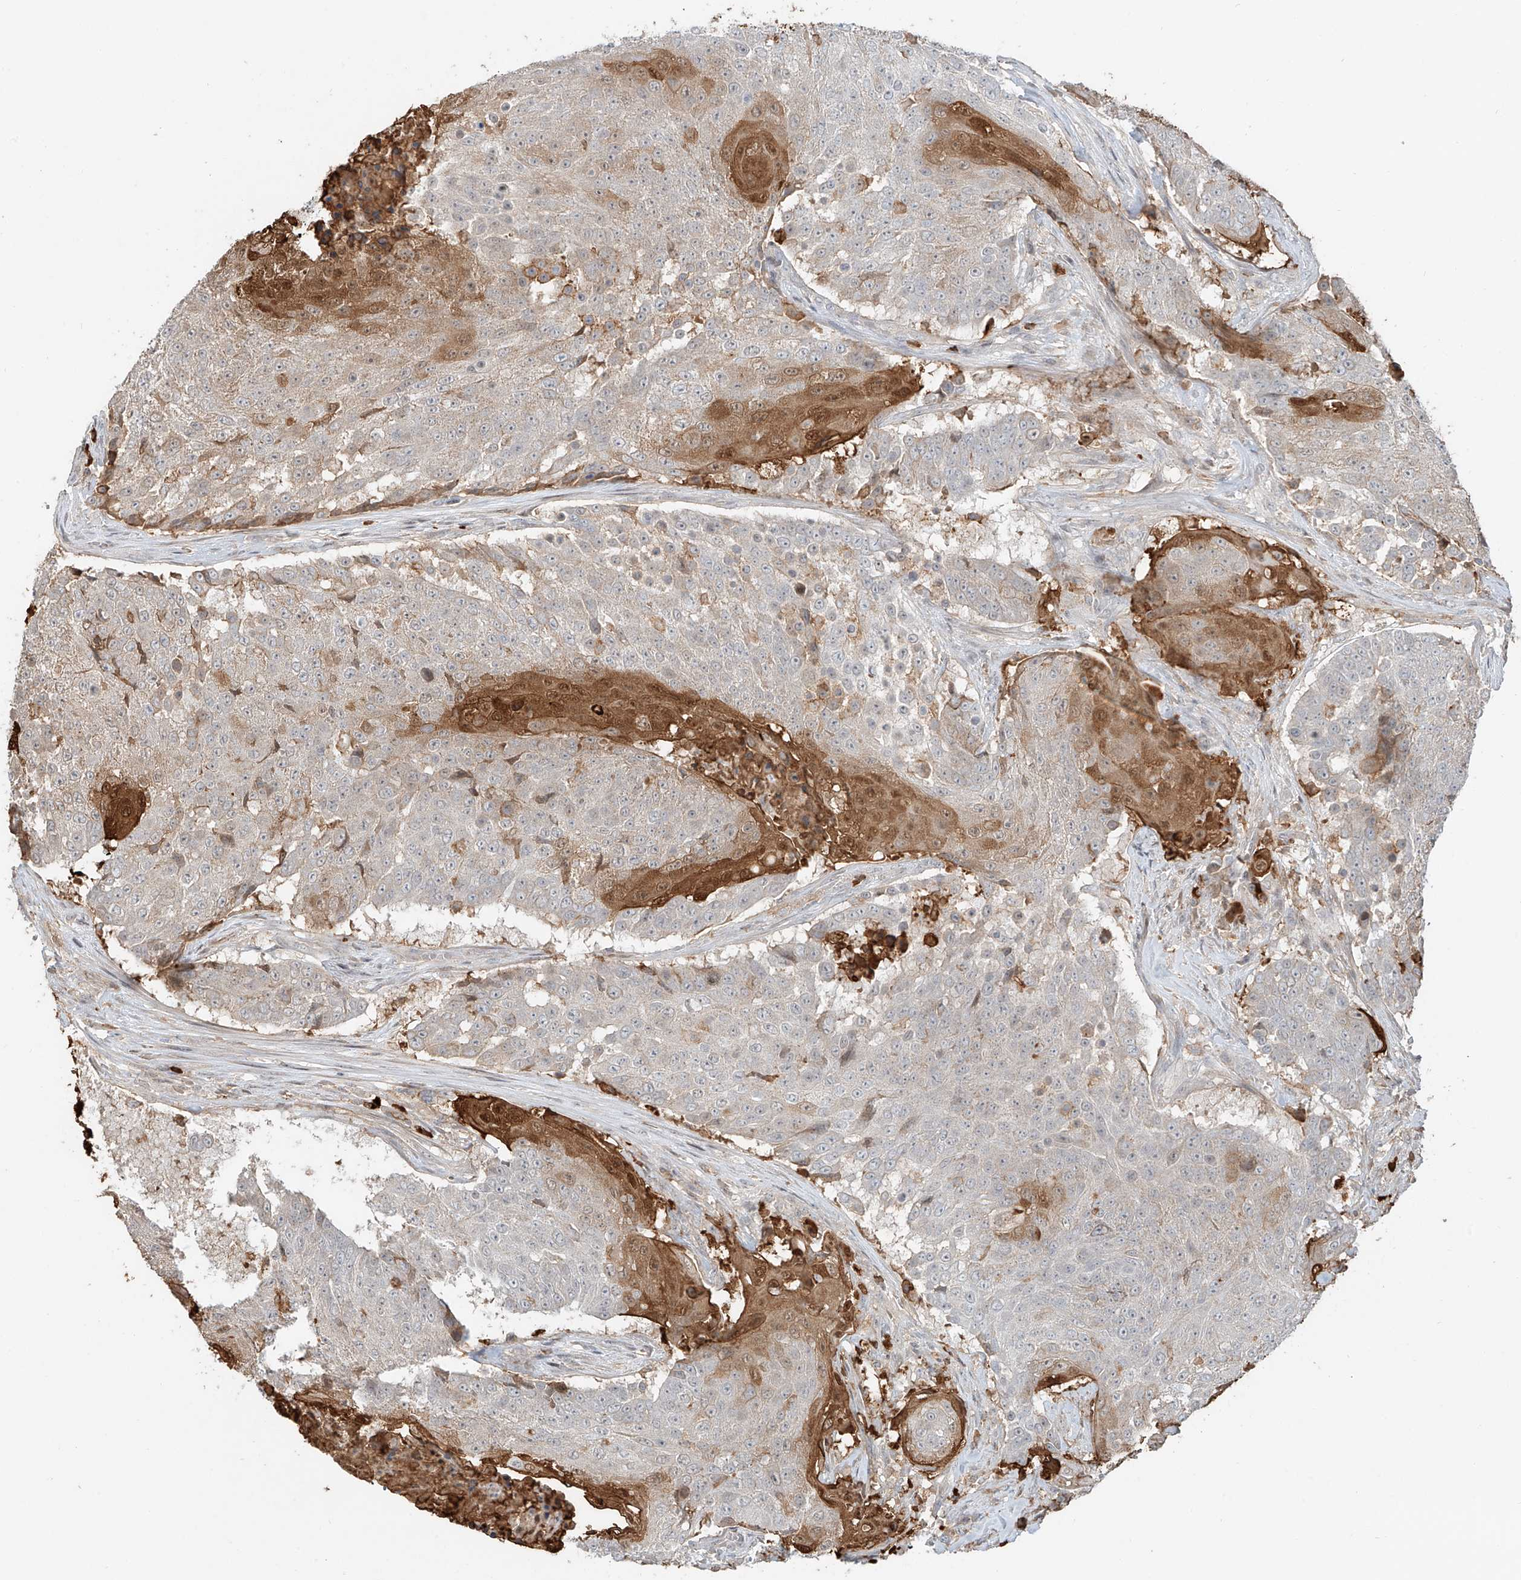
{"staining": {"intensity": "moderate", "quantity": "<25%", "location": "cytoplasmic/membranous,nuclear"}, "tissue": "urothelial cancer", "cell_type": "Tumor cells", "image_type": "cancer", "snomed": [{"axis": "morphology", "description": "Urothelial carcinoma, High grade"}, {"axis": "topography", "description": "Urinary bladder"}], "caption": "Moderate cytoplasmic/membranous and nuclear expression for a protein is identified in approximately <25% of tumor cells of urothelial cancer using immunohistochemistry.", "gene": "CEP162", "patient": {"sex": "female", "age": 63}}